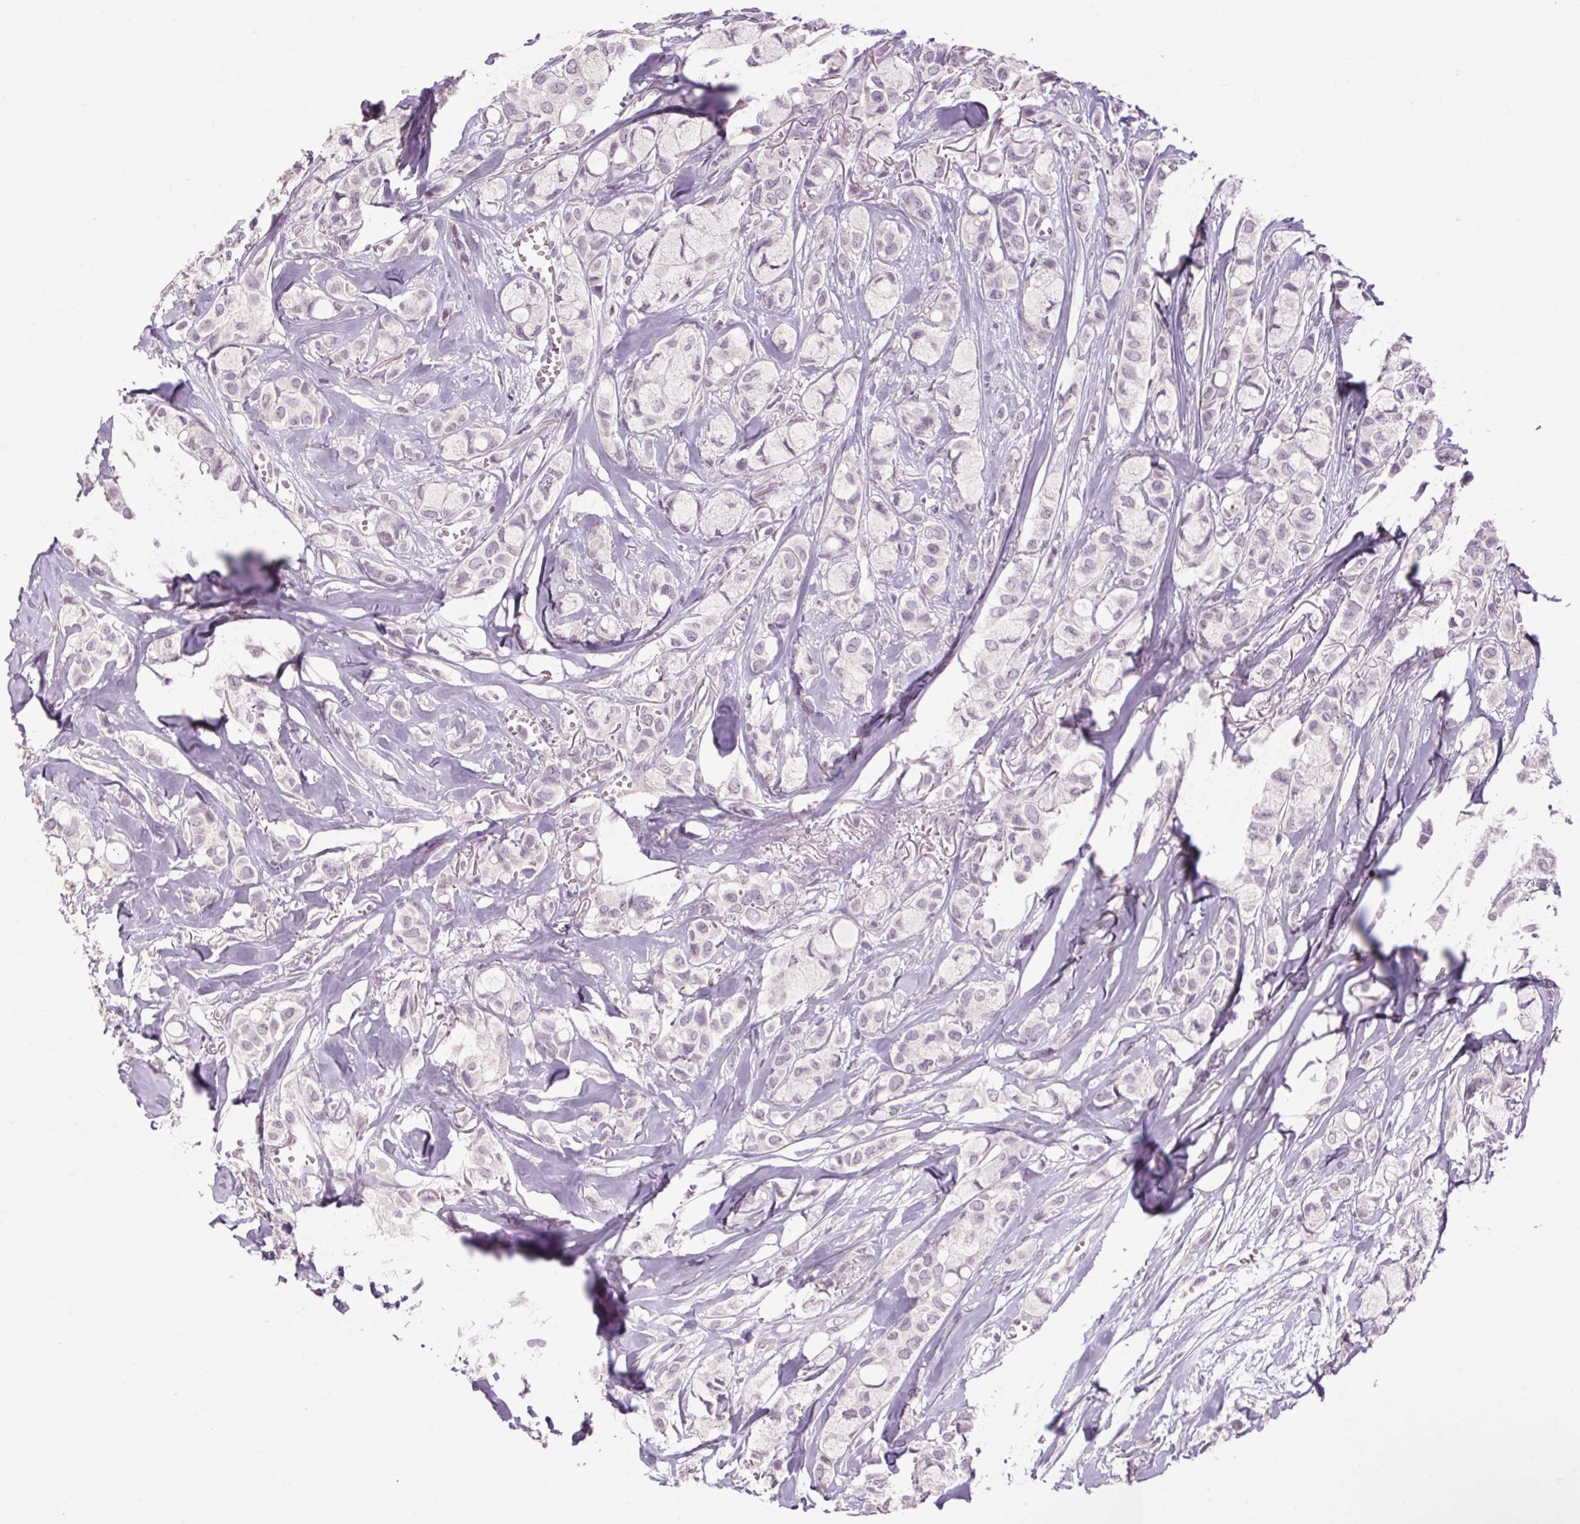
{"staining": {"intensity": "negative", "quantity": "none", "location": "none"}, "tissue": "breast cancer", "cell_type": "Tumor cells", "image_type": "cancer", "snomed": [{"axis": "morphology", "description": "Duct carcinoma"}, {"axis": "topography", "description": "Breast"}], "caption": "This is an immunohistochemistry (IHC) histopathology image of intraductal carcinoma (breast). There is no expression in tumor cells.", "gene": "POMC", "patient": {"sex": "female", "age": 85}}